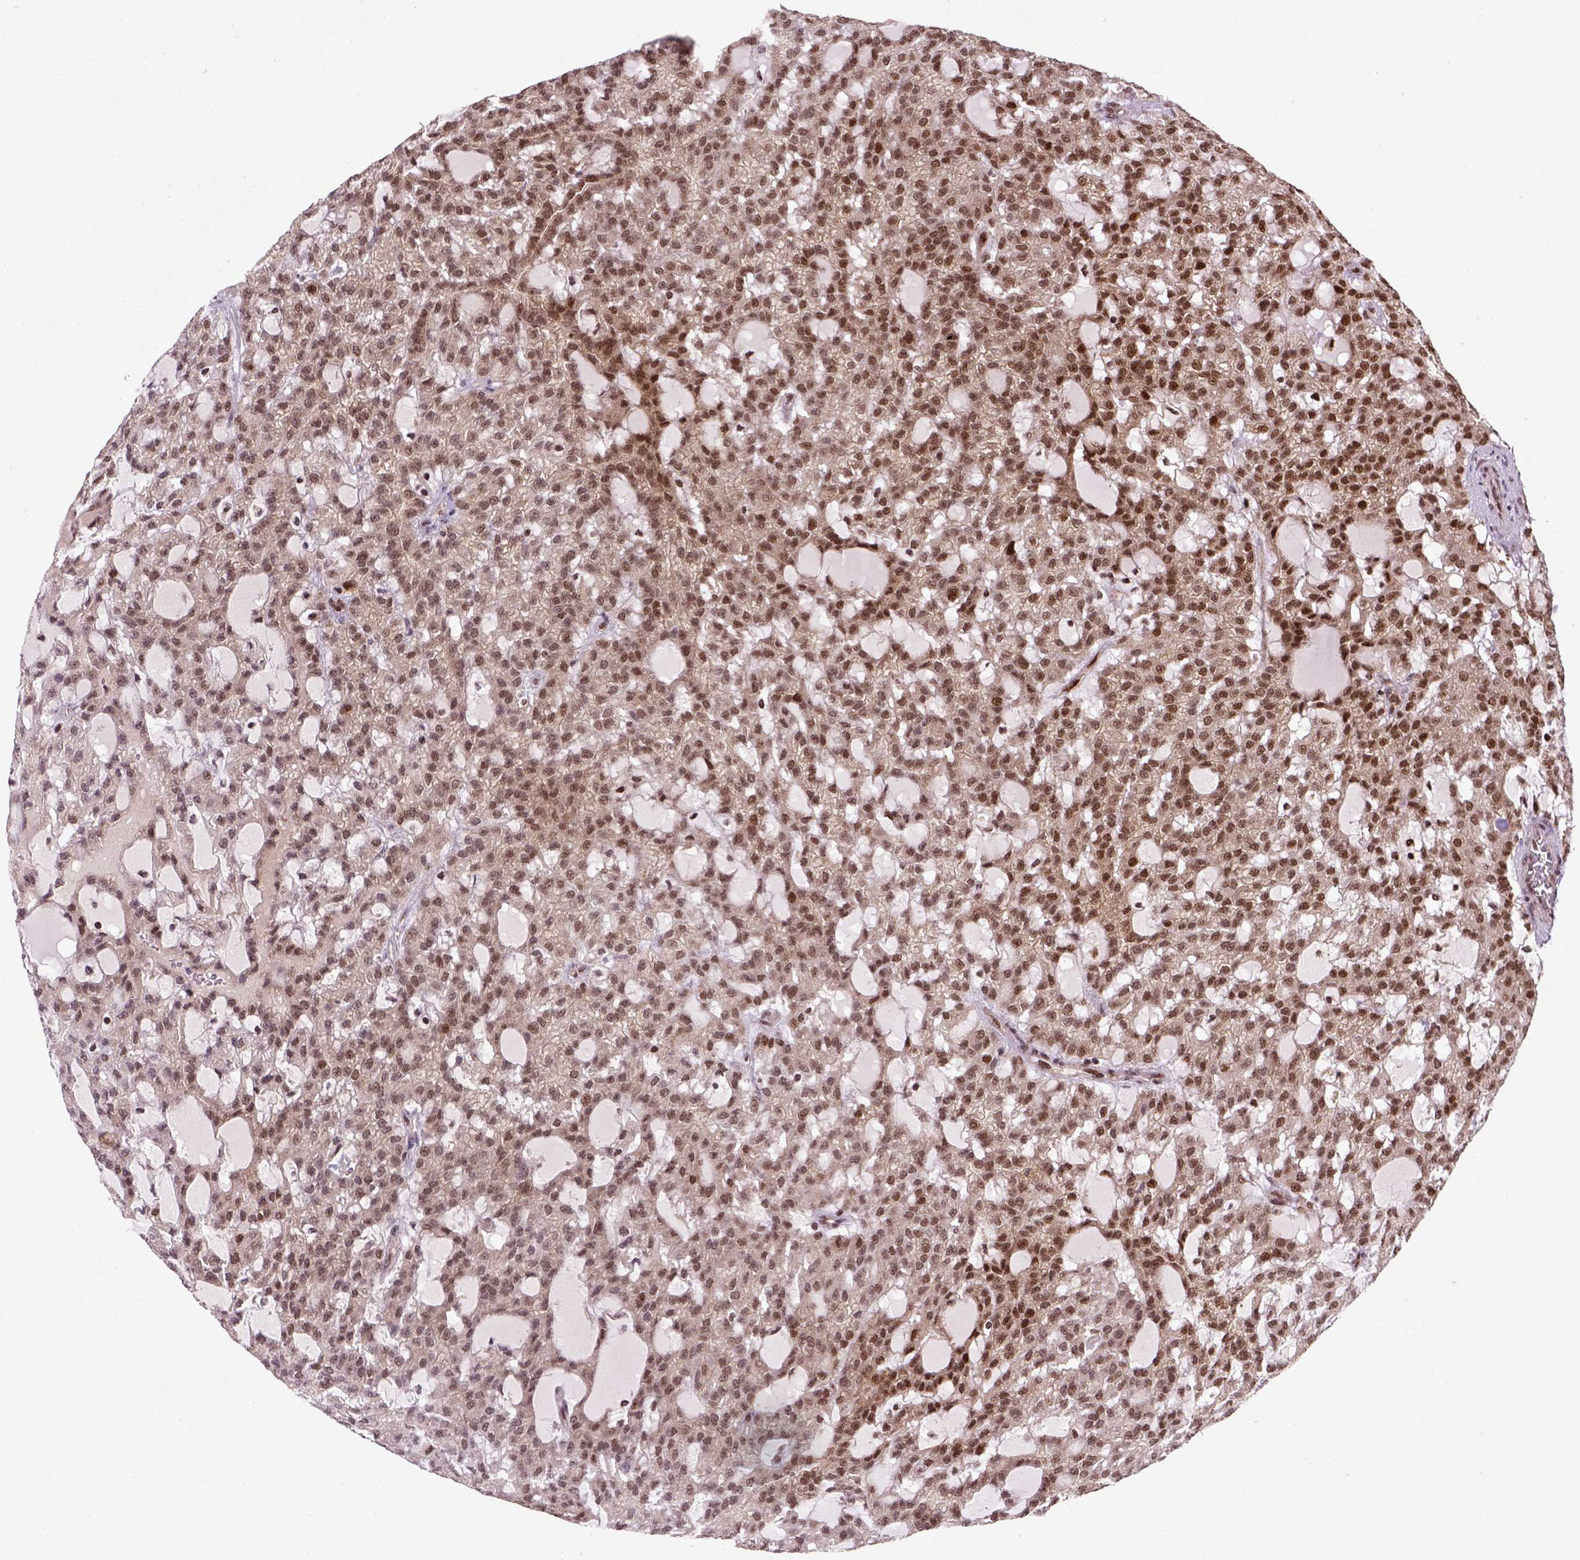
{"staining": {"intensity": "moderate", "quantity": "25%-75%", "location": "nuclear"}, "tissue": "renal cancer", "cell_type": "Tumor cells", "image_type": "cancer", "snomed": [{"axis": "morphology", "description": "Adenocarcinoma, NOS"}, {"axis": "topography", "description": "Kidney"}], "caption": "Protein expression analysis of human adenocarcinoma (renal) reveals moderate nuclear staining in approximately 25%-75% of tumor cells. (Stains: DAB (3,3'-diaminobenzidine) in brown, nuclei in blue, Microscopy: brightfield microscopy at high magnification).", "gene": "MGMT", "patient": {"sex": "male", "age": 63}}